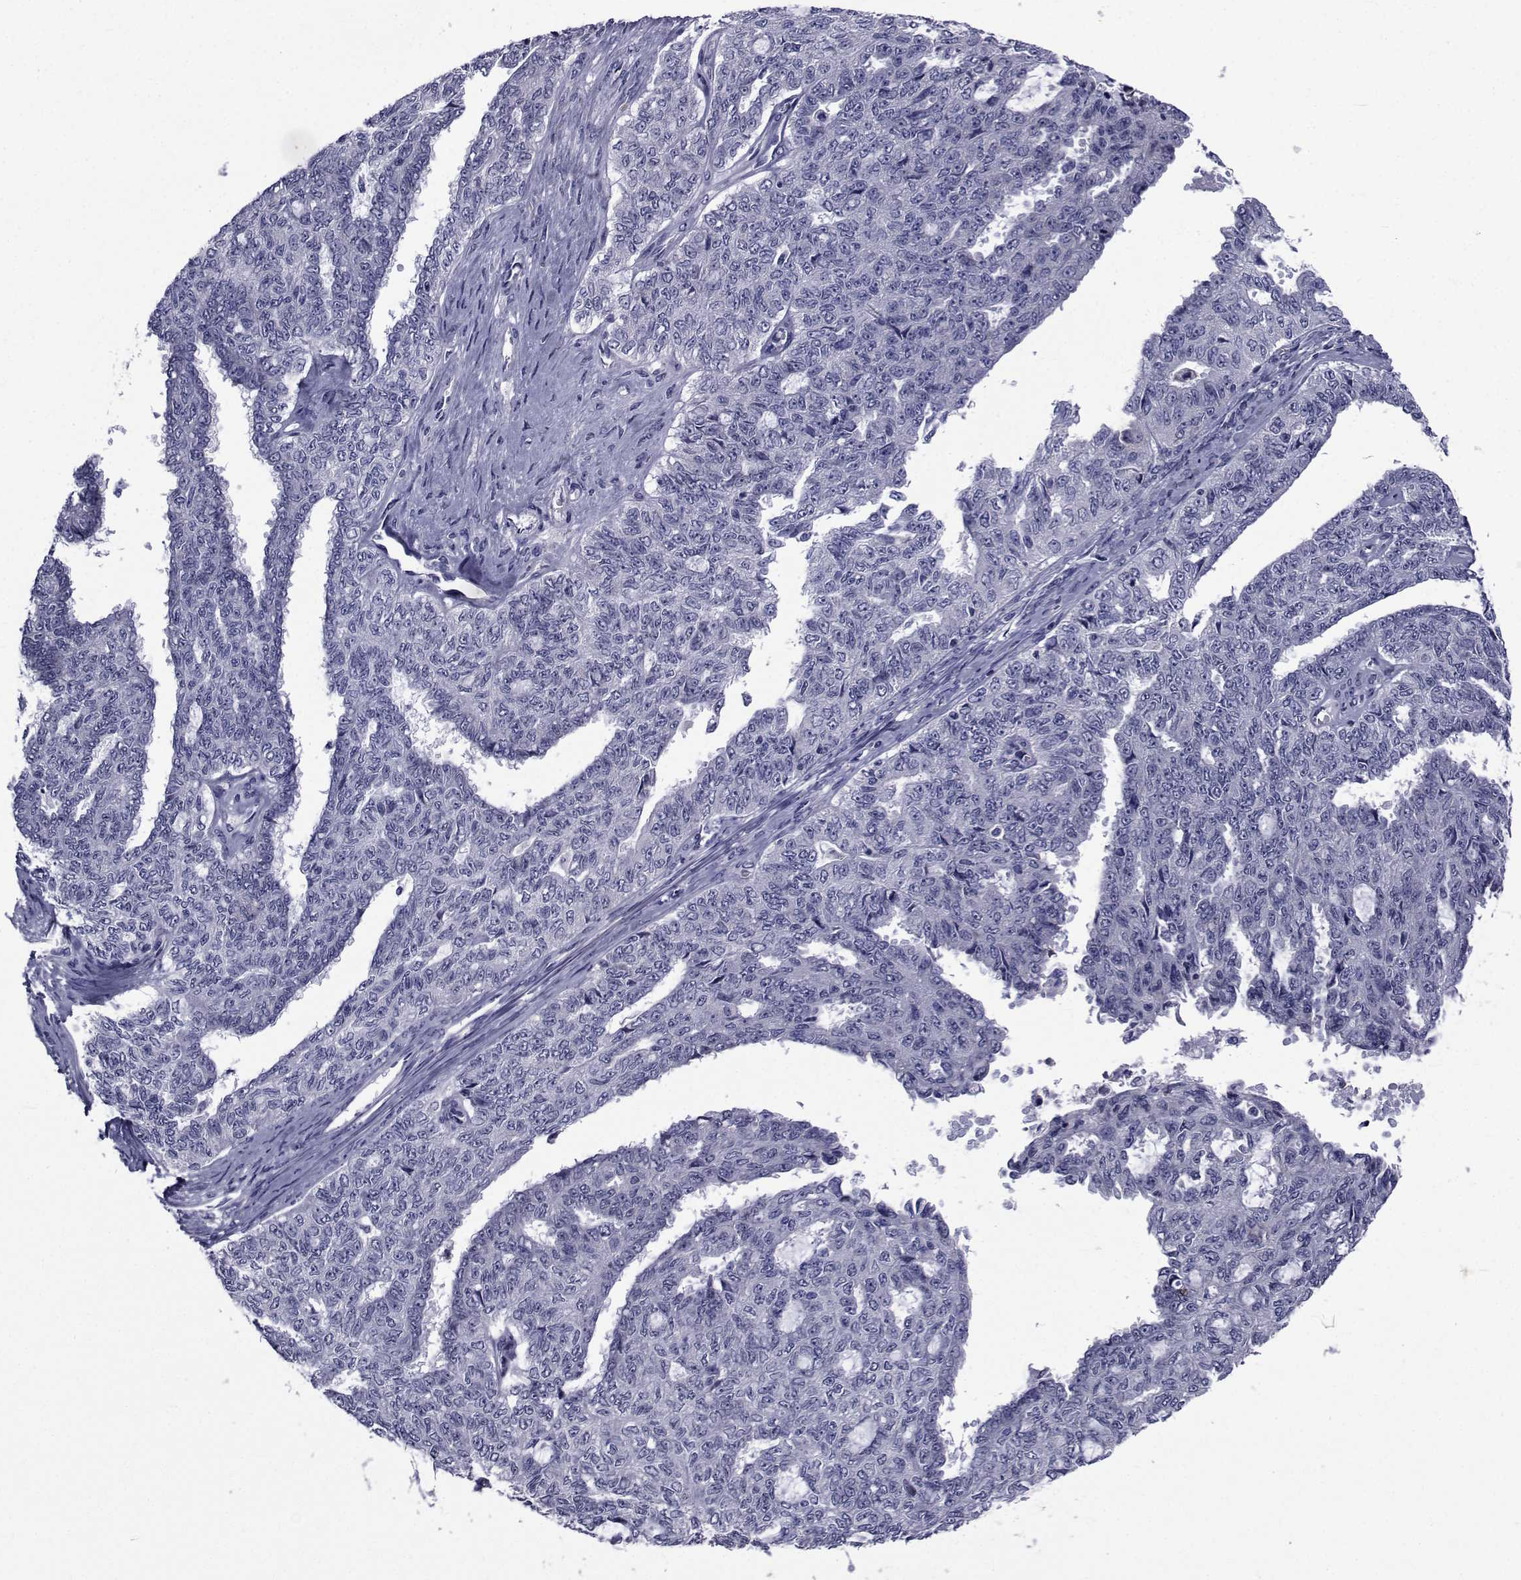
{"staining": {"intensity": "negative", "quantity": "none", "location": "none"}, "tissue": "ovarian cancer", "cell_type": "Tumor cells", "image_type": "cancer", "snomed": [{"axis": "morphology", "description": "Cystadenocarcinoma, serous, NOS"}, {"axis": "topography", "description": "Ovary"}], "caption": "This is a micrograph of immunohistochemistry staining of ovarian cancer, which shows no expression in tumor cells.", "gene": "ROPN1", "patient": {"sex": "female", "age": 71}}